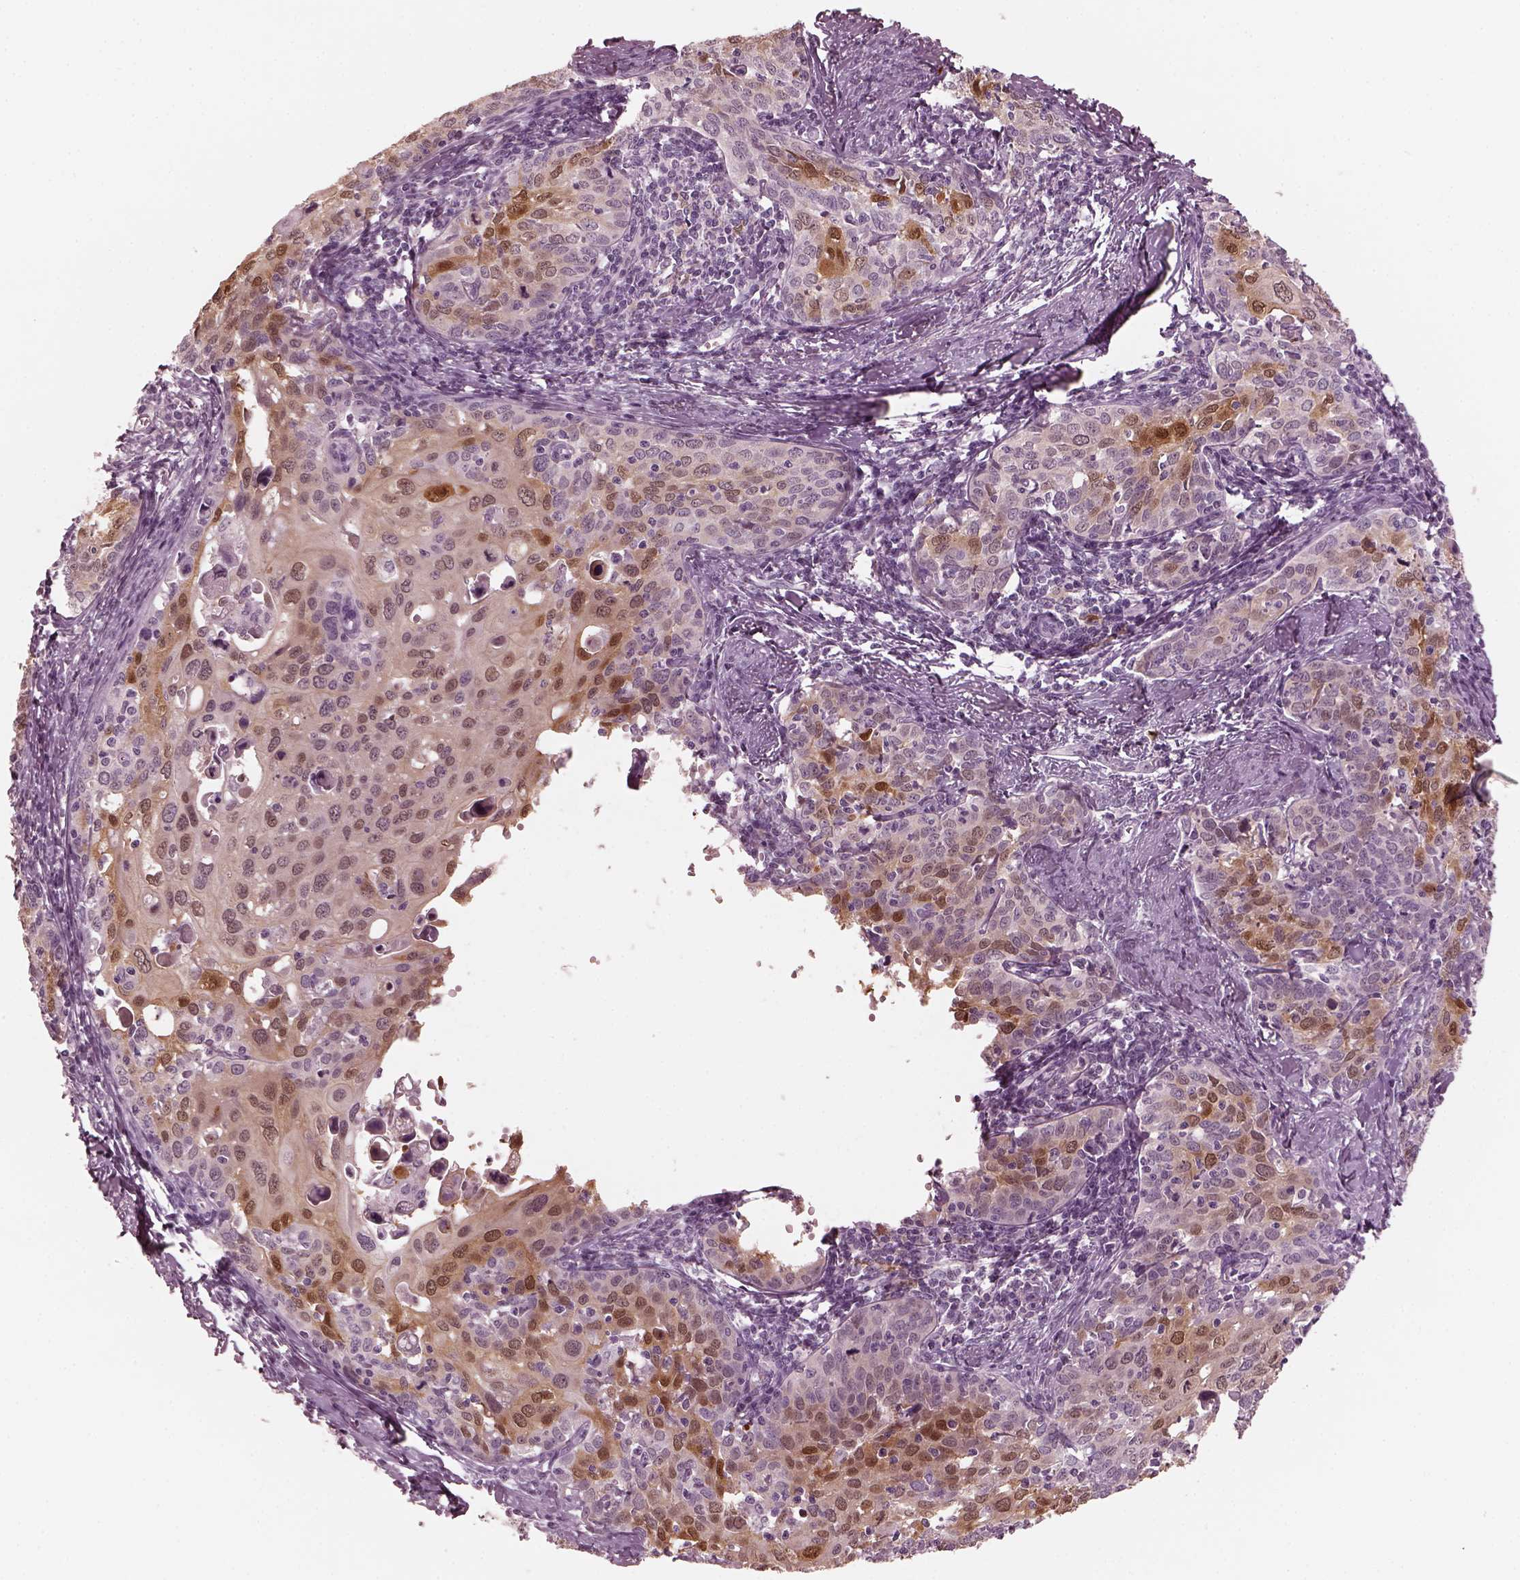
{"staining": {"intensity": "moderate", "quantity": "<25%", "location": "cytoplasmic/membranous,nuclear"}, "tissue": "cervical cancer", "cell_type": "Tumor cells", "image_type": "cancer", "snomed": [{"axis": "morphology", "description": "Squamous cell carcinoma, NOS"}, {"axis": "topography", "description": "Cervix"}], "caption": "DAB immunohistochemical staining of squamous cell carcinoma (cervical) reveals moderate cytoplasmic/membranous and nuclear protein positivity in about <25% of tumor cells. (DAB IHC, brown staining for protein, blue staining for nuclei).", "gene": "C2orf81", "patient": {"sex": "female", "age": 62}}